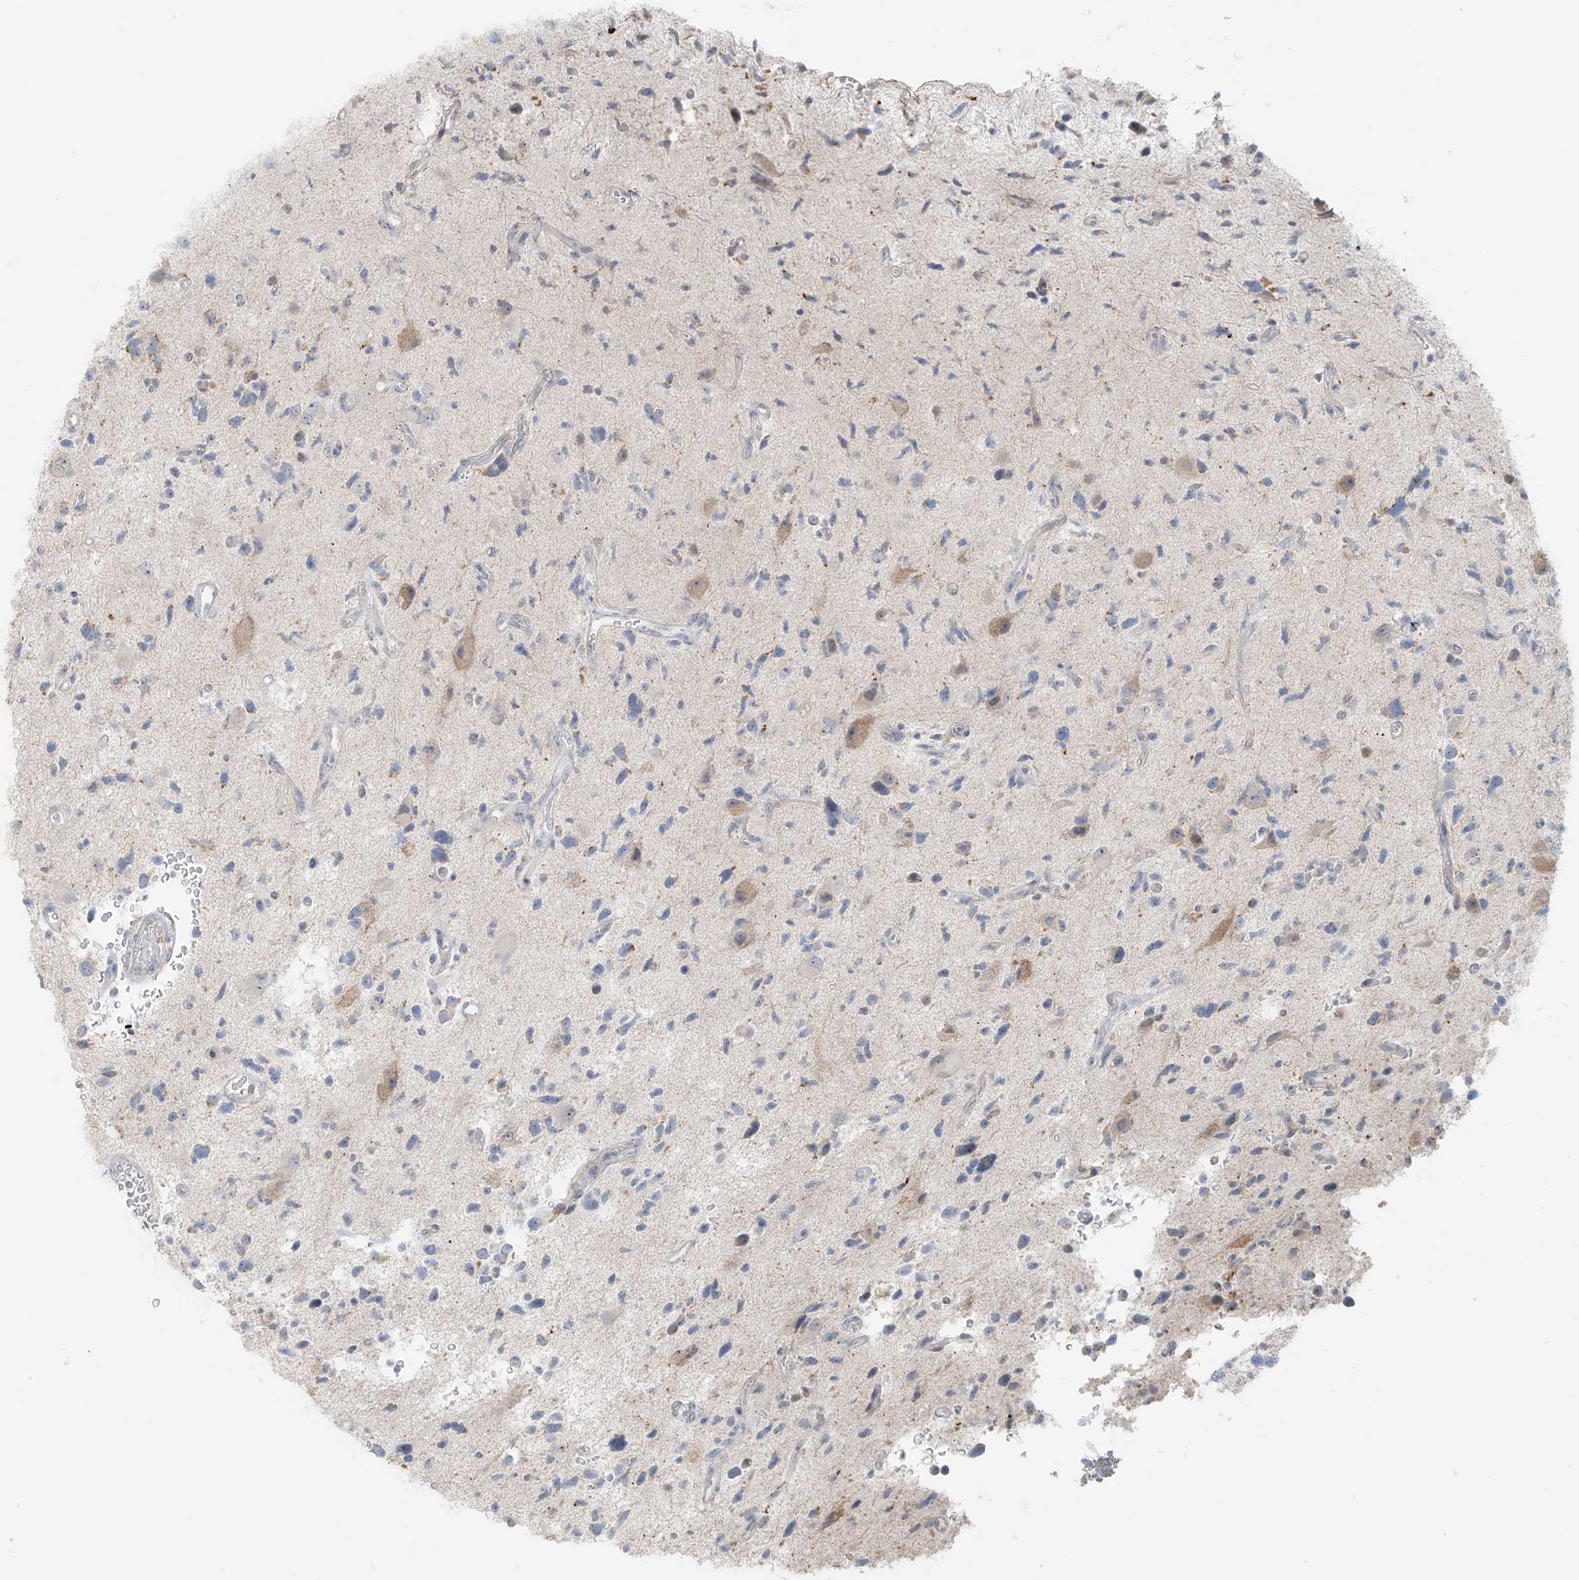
{"staining": {"intensity": "negative", "quantity": "none", "location": "none"}, "tissue": "glioma", "cell_type": "Tumor cells", "image_type": "cancer", "snomed": [{"axis": "morphology", "description": "Glioma, malignant, High grade"}, {"axis": "topography", "description": "Brain"}], "caption": "This is an immunohistochemistry (IHC) micrograph of glioma. There is no expression in tumor cells.", "gene": "UST", "patient": {"sex": "male", "age": 33}}